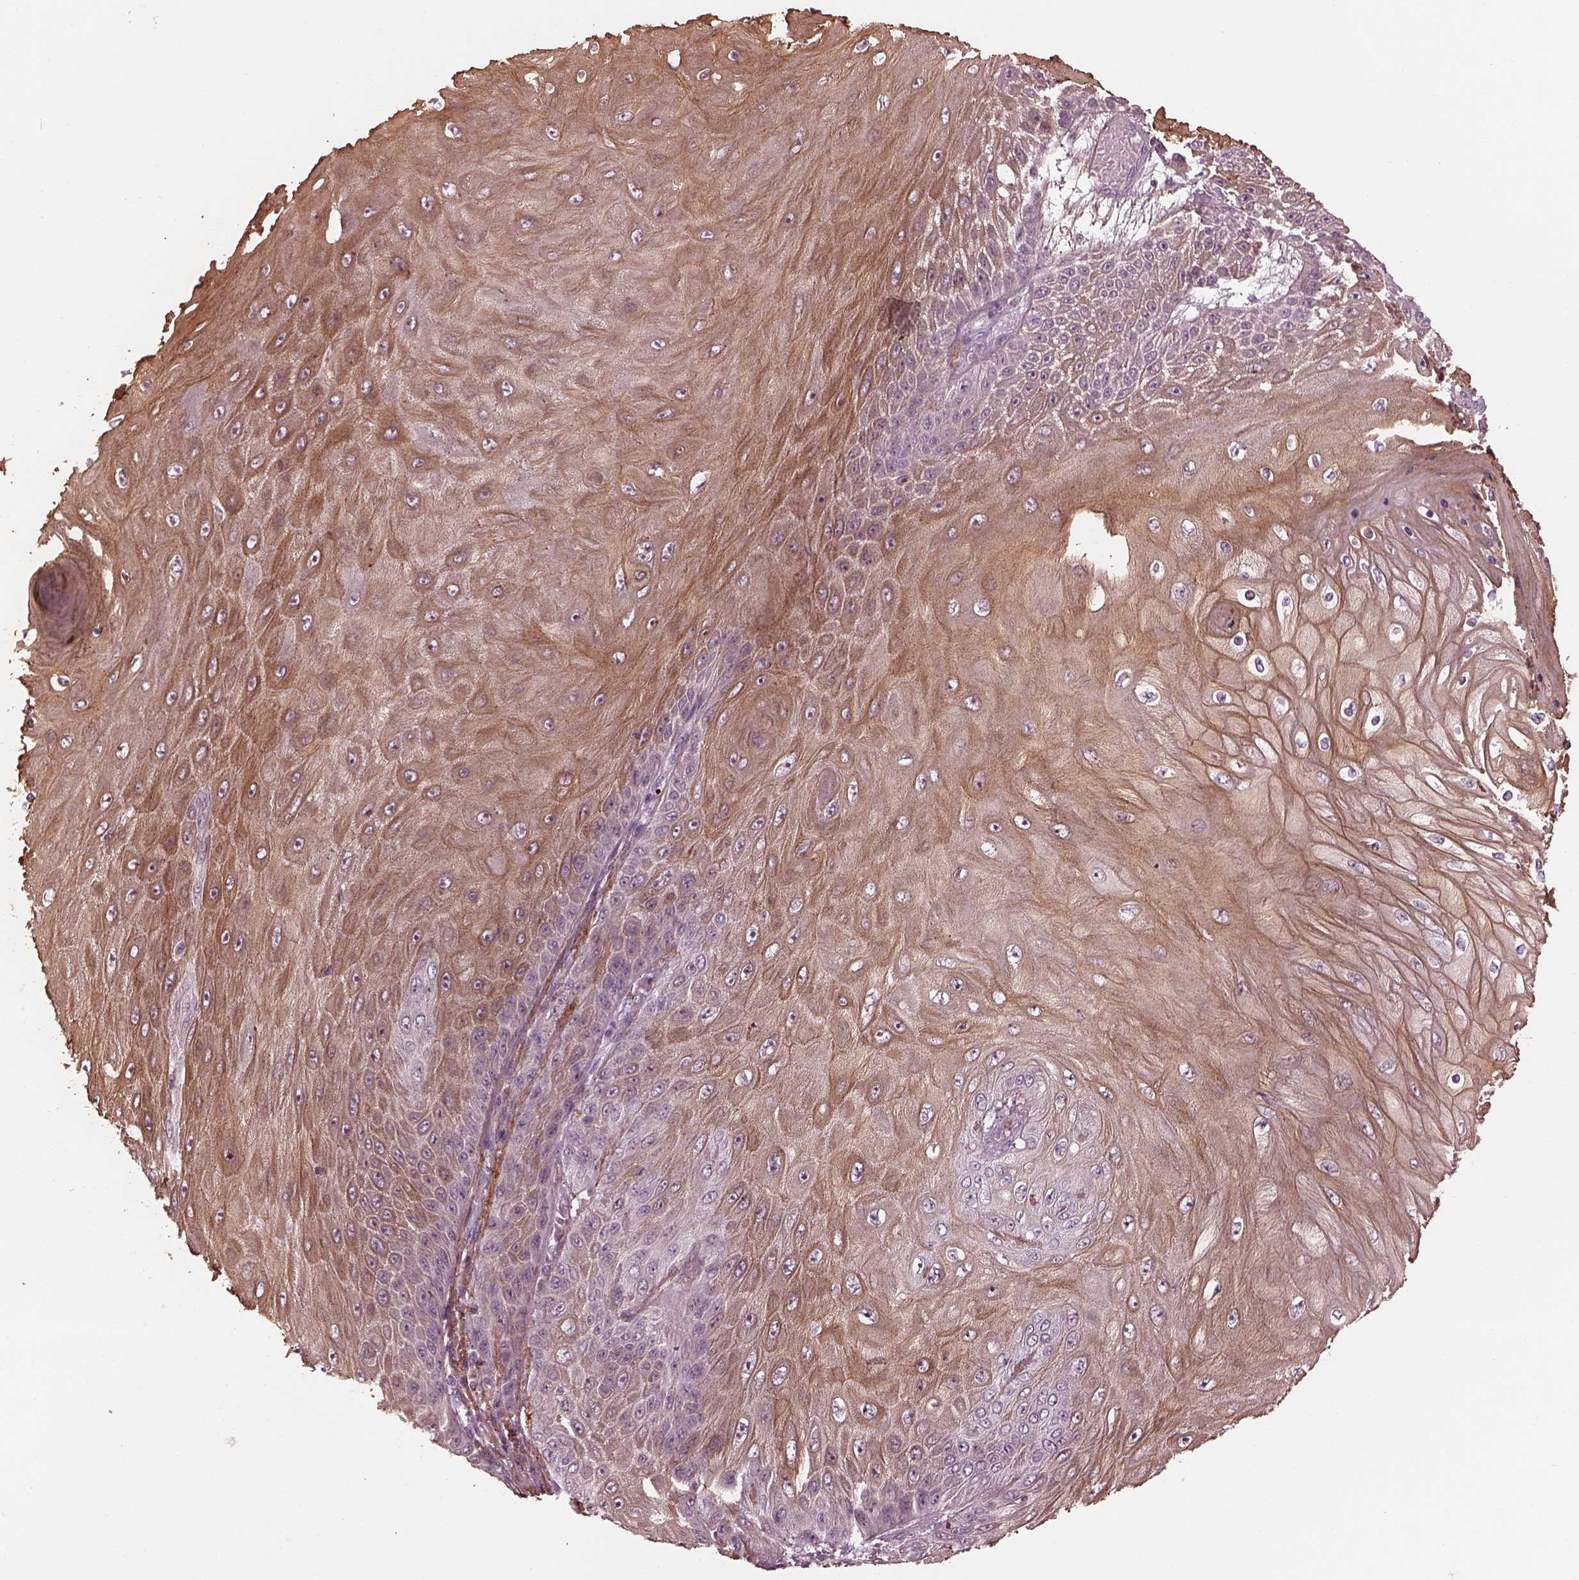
{"staining": {"intensity": "weak", "quantity": "25%-75%", "location": "cytoplasmic/membranous"}, "tissue": "skin cancer", "cell_type": "Tumor cells", "image_type": "cancer", "snomed": [{"axis": "morphology", "description": "Squamous cell carcinoma, NOS"}, {"axis": "topography", "description": "Skin"}], "caption": "IHC photomicrograph of human skin cancer stained for a protein (brown), which reveals low levels of weak cytoplasmic/membranous expression in approximately 25%-75% of tumor cells.", "gene": "EFEMP1", "patient": {"sex": "male", "age": 62}}